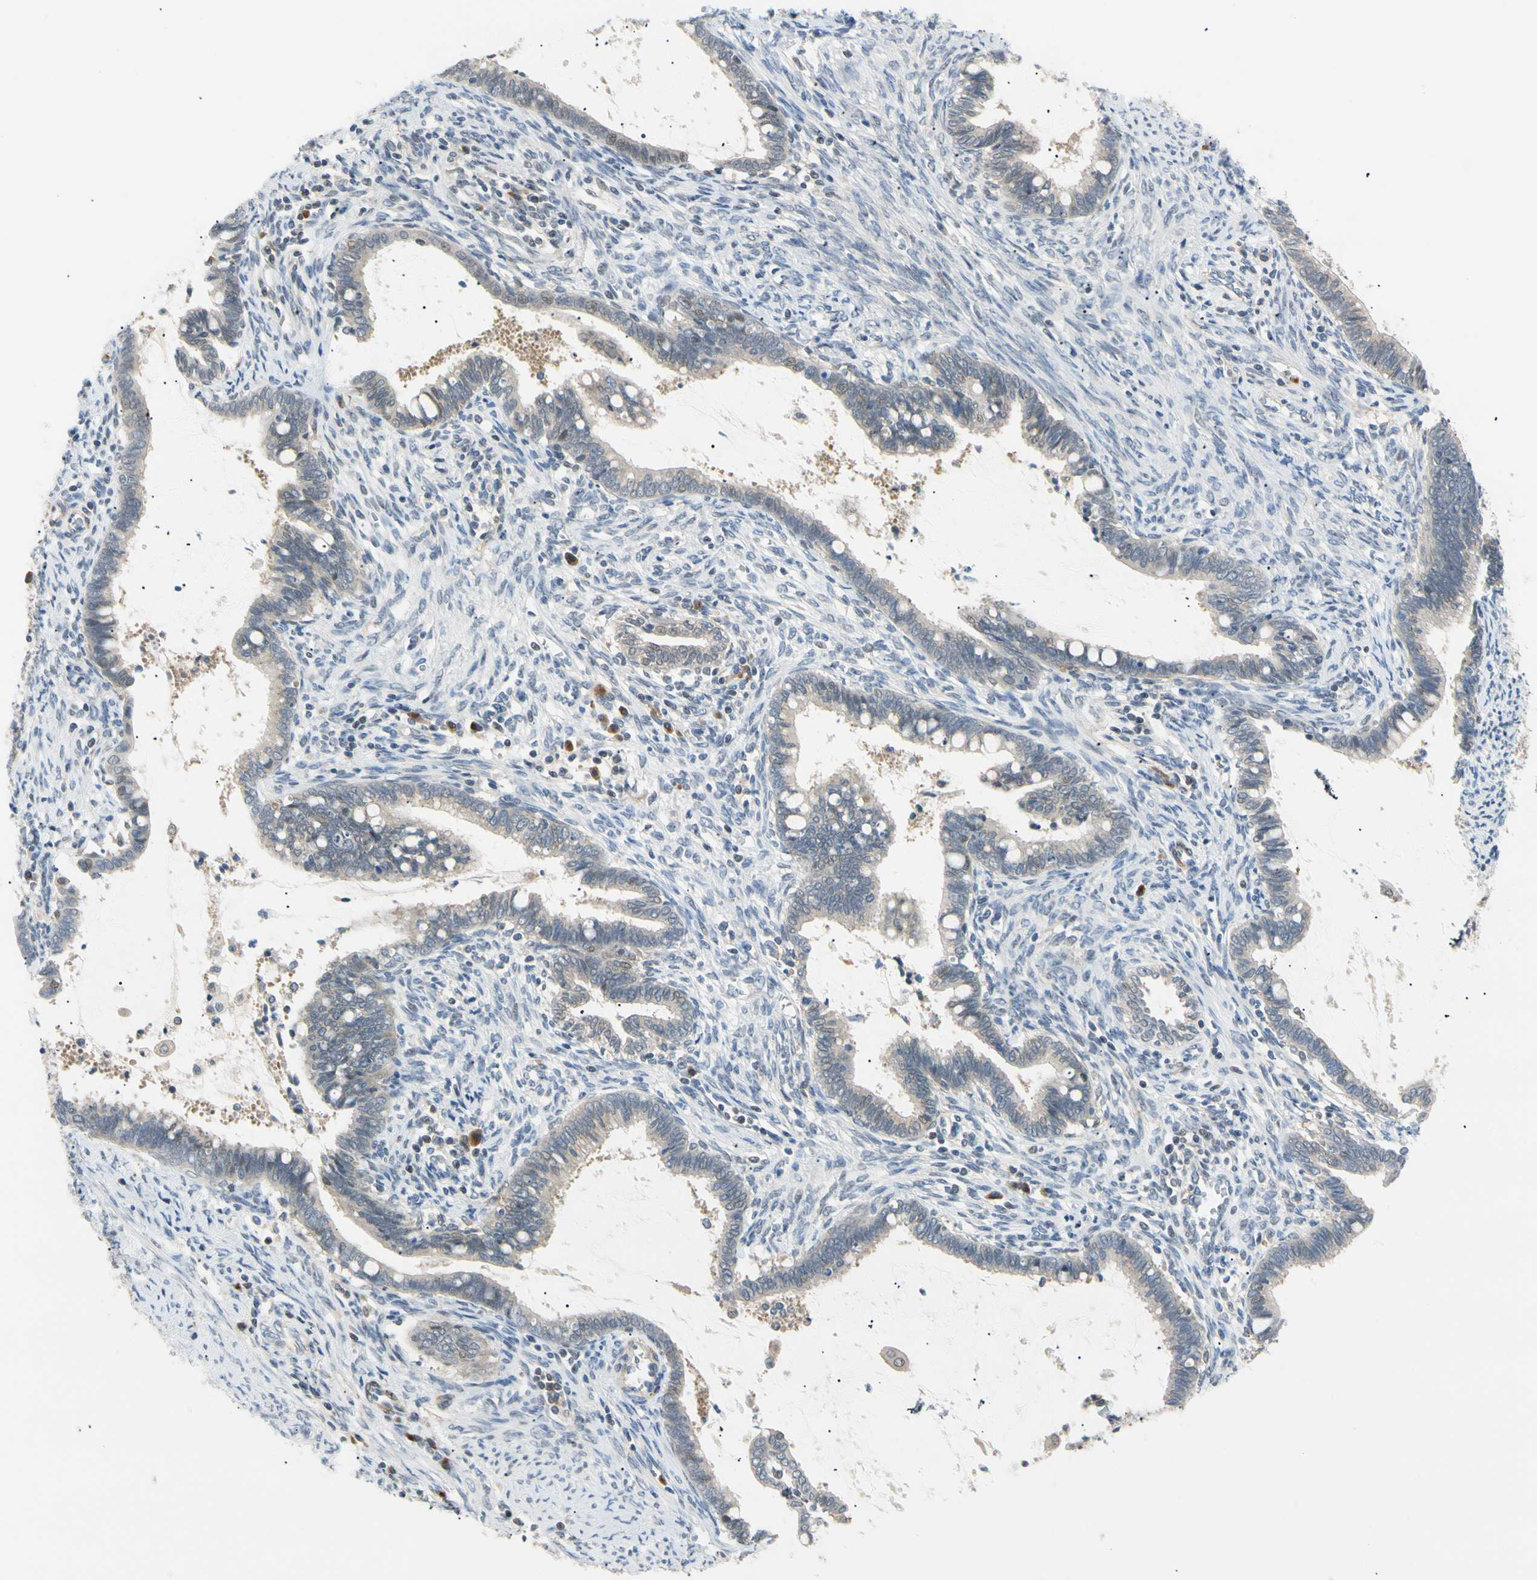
{"staining": {"intensity": "weak", "quantity": "25%-75%", "location": "cytoplasmic/membranous"}, "tissue": "cervical cancer", "cell_type": "Tumor cells", "image_type": "cancer", "snomed": [{"axis": "morphology", "description": "Adenocarcinoma, NOS"}, {"axis": "topography", "description": "Cervix"}], "caption": "Immunohistochemical staining of cervical cancer (adenocarcinoma) demonstrates weak cytoplasmic/membranous protein expression in approximately 25%-75% of tumor cells.", "gene": "SEC23B", "patient": {"sex": "female", "age": 44}}